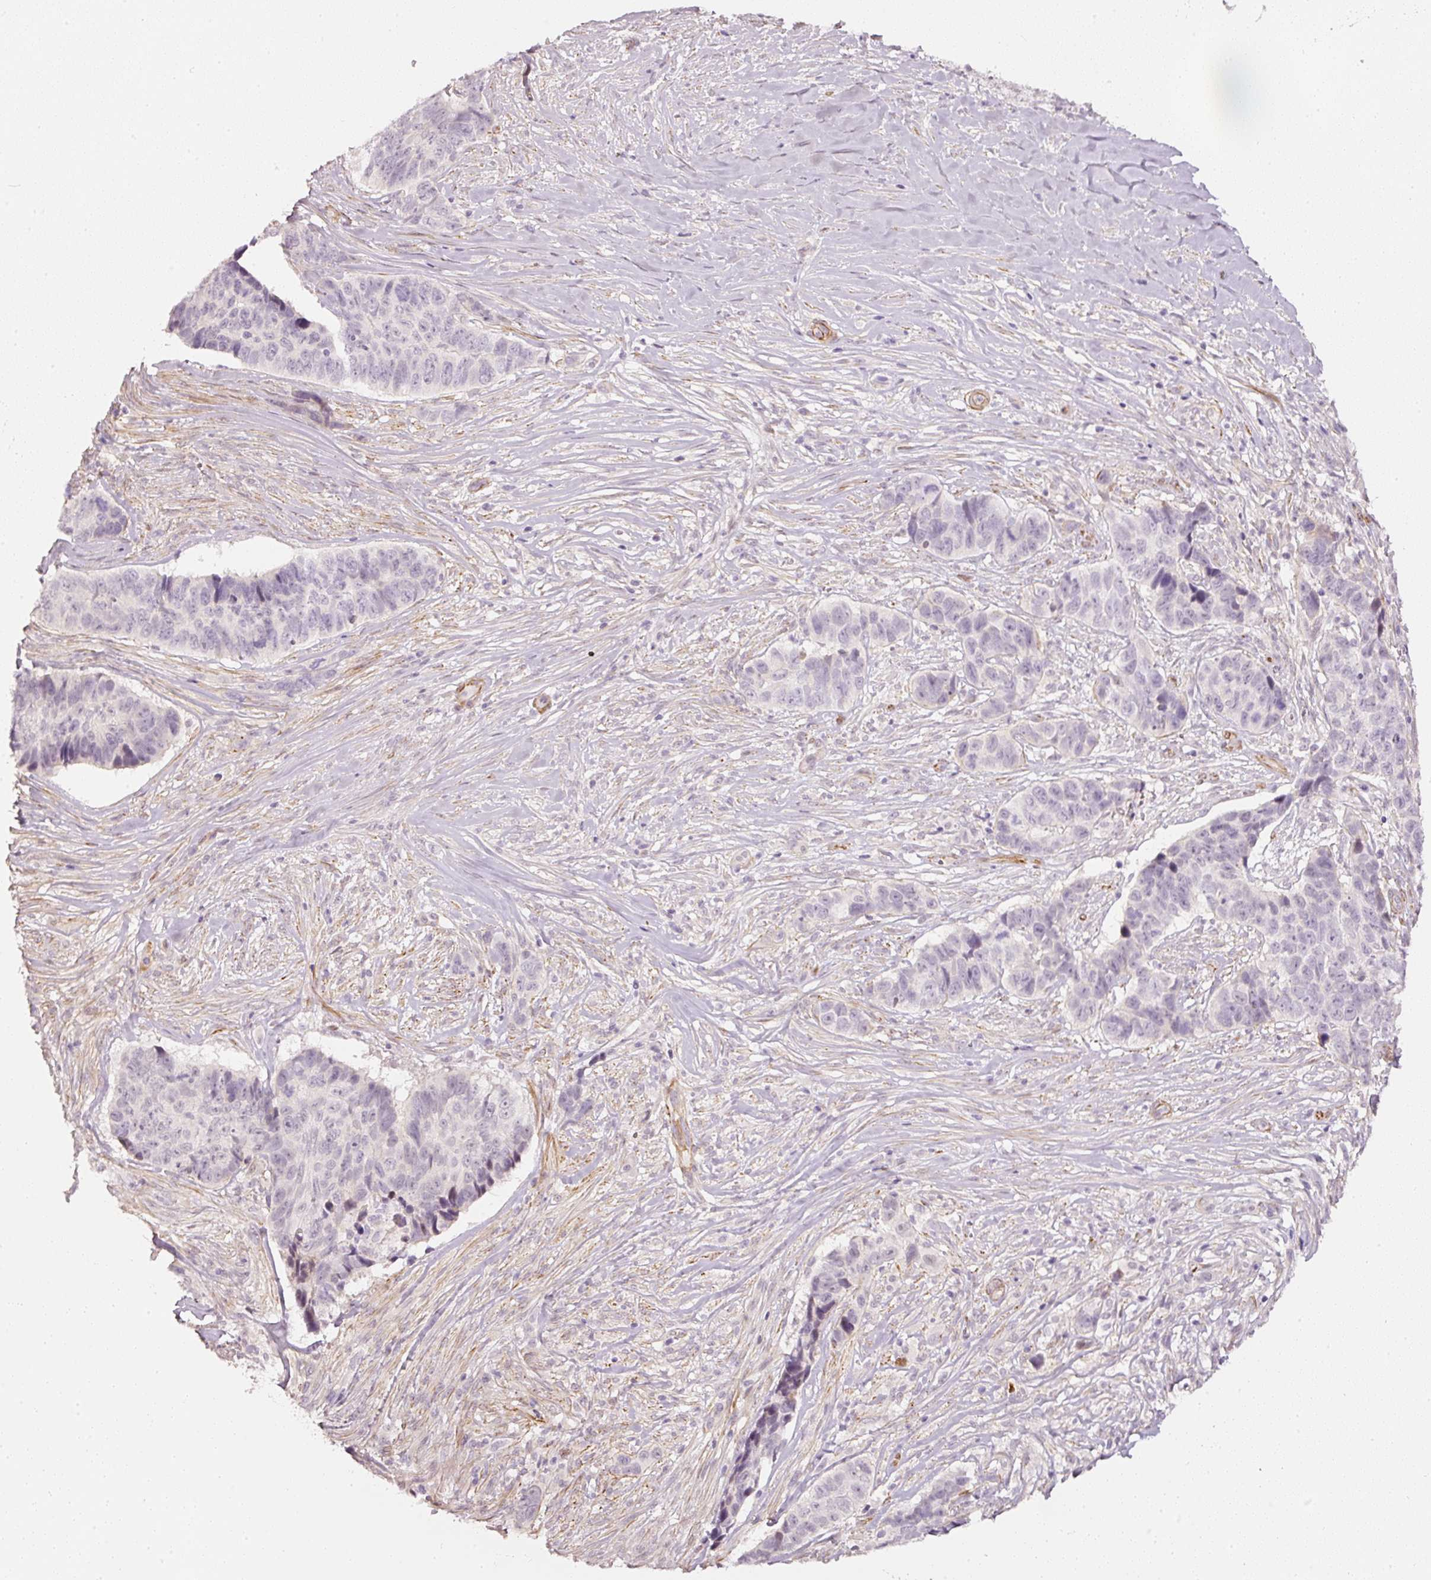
{"staining": {"intensity": "negative", "quantity": "none", "location": "none"}, "tissue": "skin cancer", "cell_type": "Tumor cells", "image_type": "cancer", "snomed": [{"axis": "morphology", "description": "Basal cell carcinoma"}, {"axis": "topography", "description": "Skin"}], "caption": "Histopathology image shows no protein positivity in tumor cells of skin cancer (basal cell carcinoma) tissue. (DAB (3,3'-diaminobenzidine) immunohistochemistry (IHC), high magnification).", "gene": "TOGARAM1", "patient": {"sex": "female", "age": 82}}